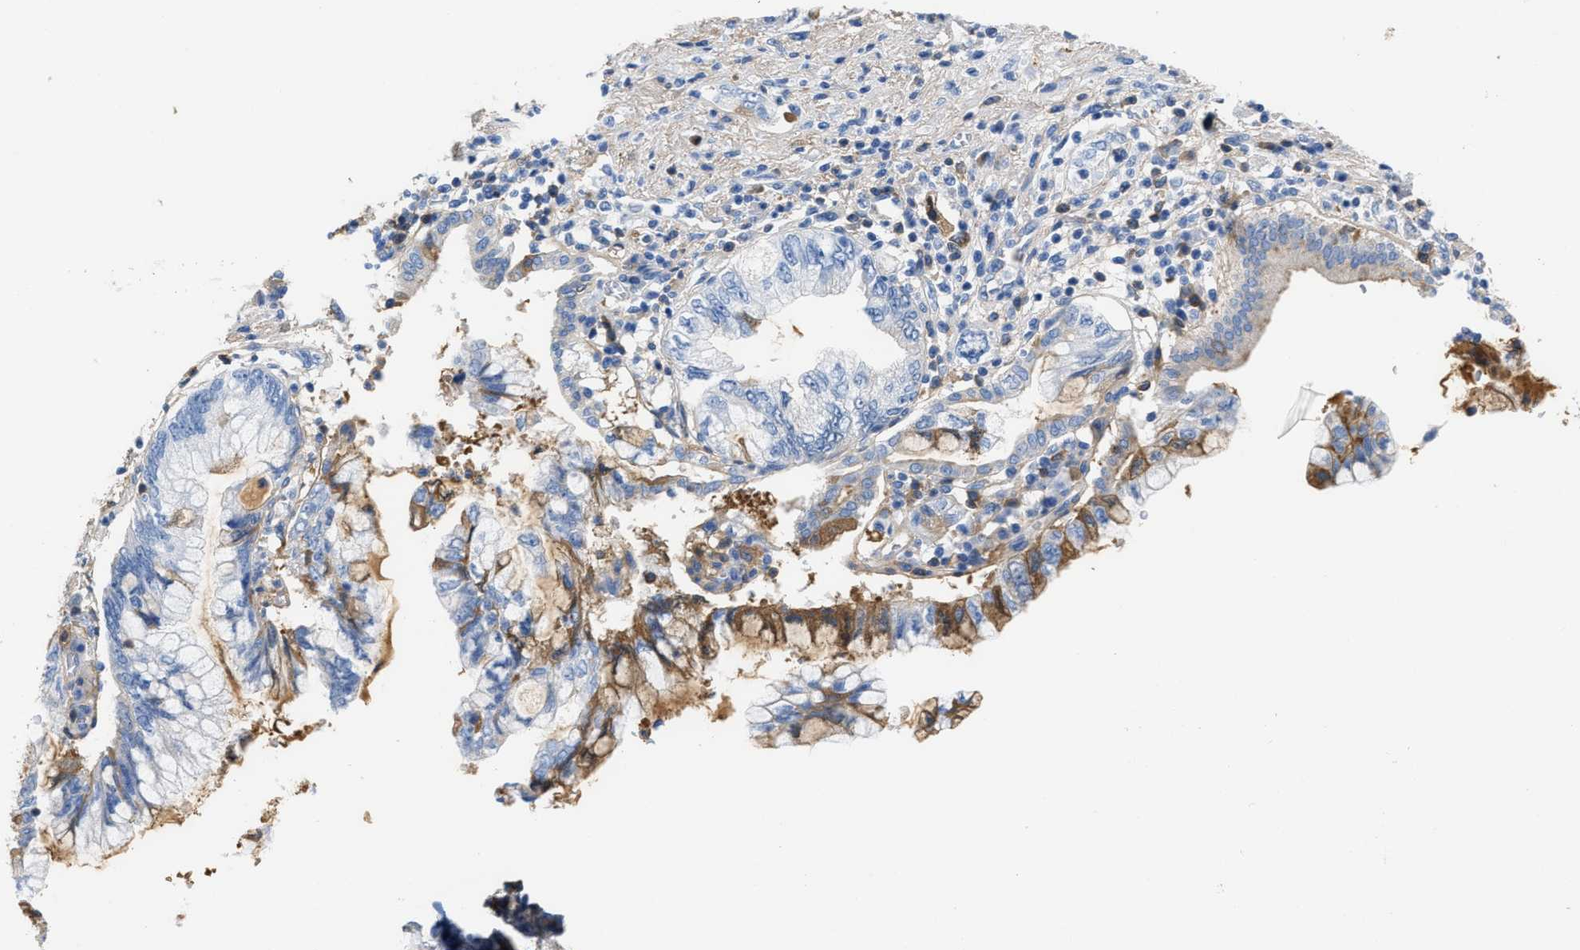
{"staining": {"intensity": "moderate", "quantity": "25%-75%", "location": "cytoplasmic/membranous"}, "tissue": "pancreatic cancer", "cell_type": "Tumor cells", "image_type": "cancer", "snomed": [{"axis": "morphology", "description": "Adenocarcinoma, NOS"}, {"axis": "topography", "description": "Pancreas"}], "caption": "Moderate cytoplasmic/membranous positivity is present in about 25%-75% of tumor cells in adenocarcinoma (pancreatic).", "gene": "GC", "patient": {"sex": "female", "age": 73}}